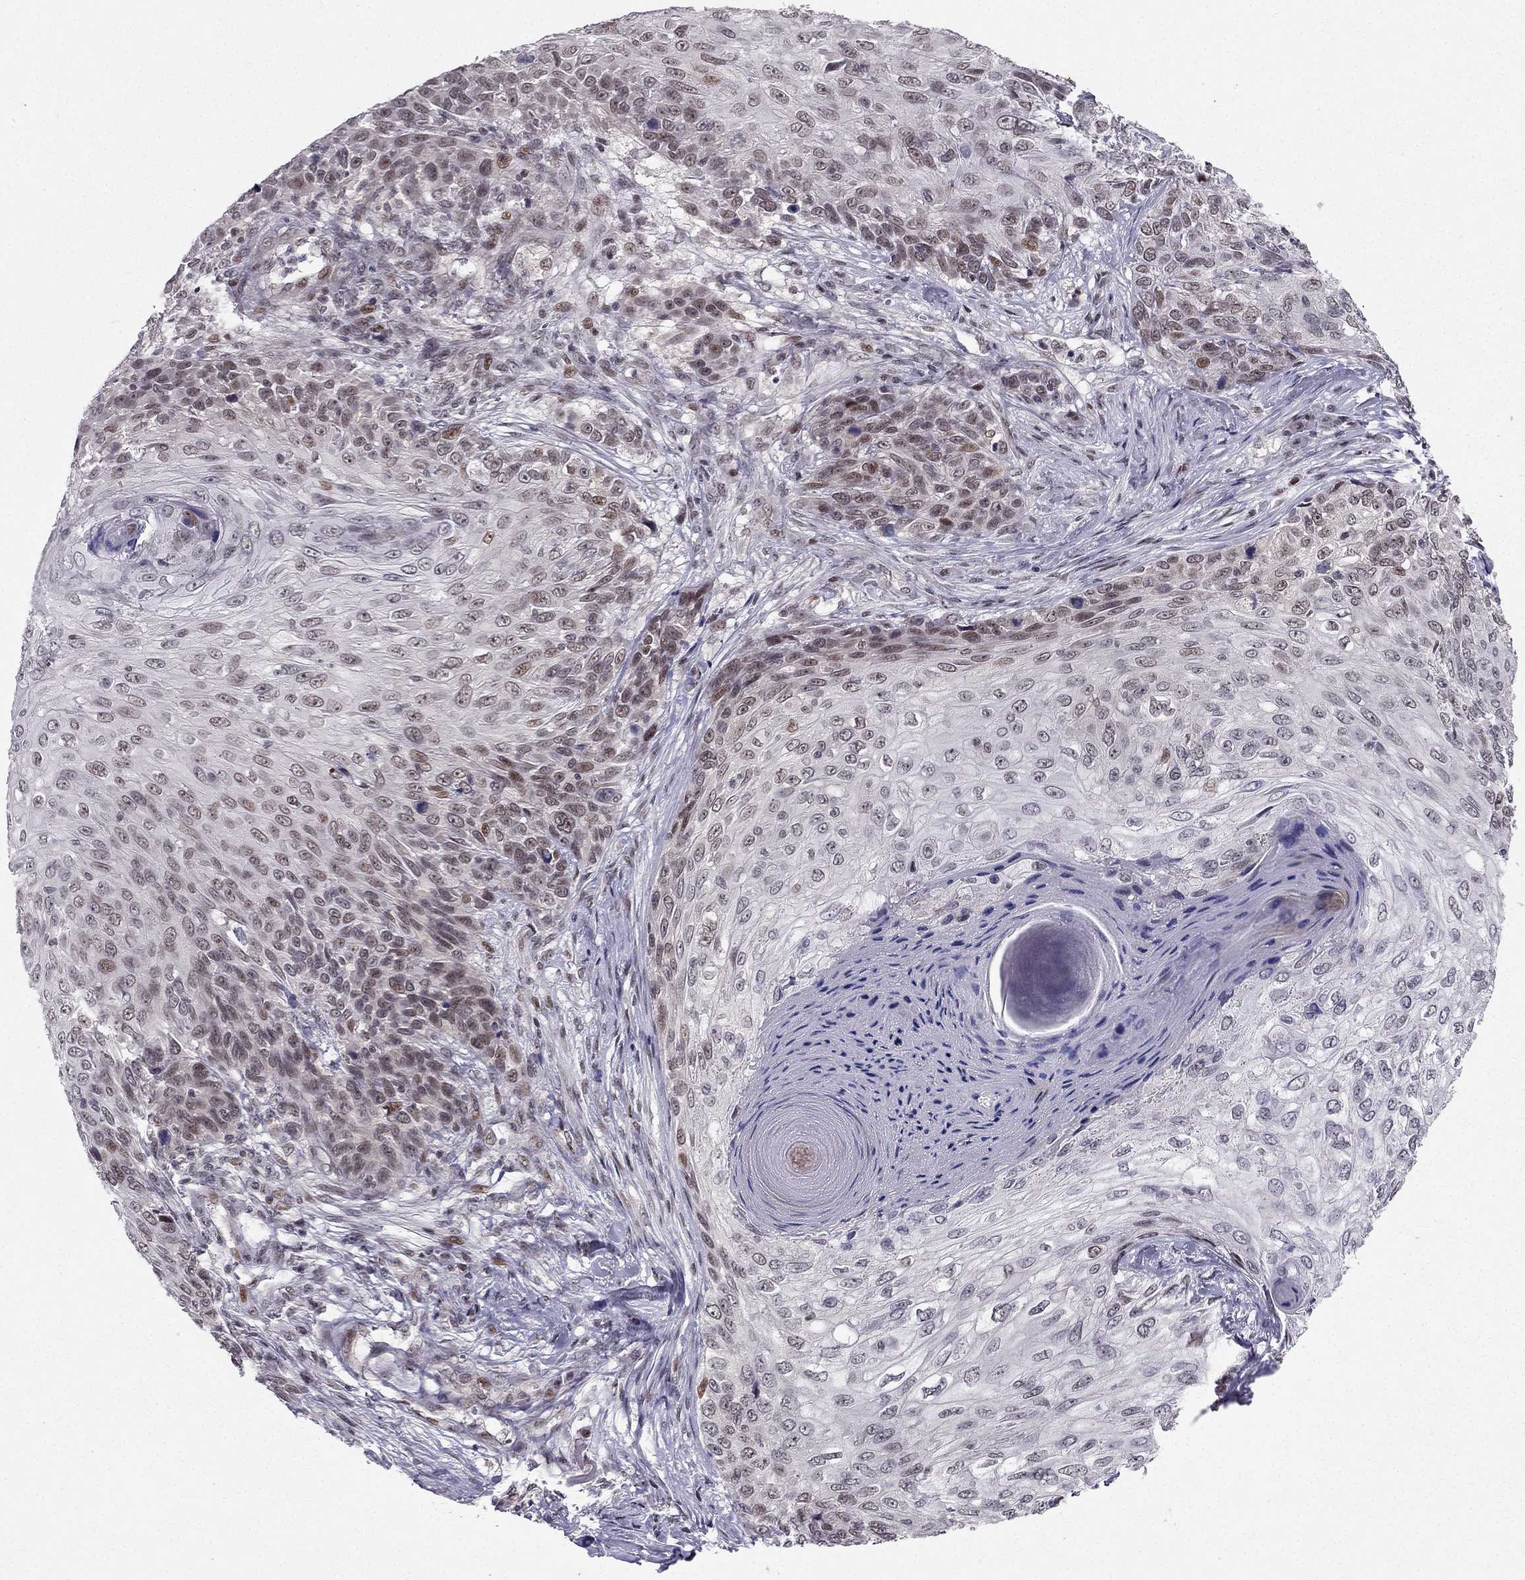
{"staining": {"intensity": "weak", "quantity": "<25%", "location": "nuclear"}, "tissue": "skin cancer", "cell_type": "Tumor cells", "image_type": "cancer", "snomed": [{"axis": "morphology", "description": "Squamous cell carcinoma, NOS"}, {"axis": "topography", "description": "Skin"}], "caption": "Tumor cells show no significant expression in skin cancer (squamous cell carcinoma).", "gene": "RPRD2", "patient": {"sex": "male", "age": 92}}